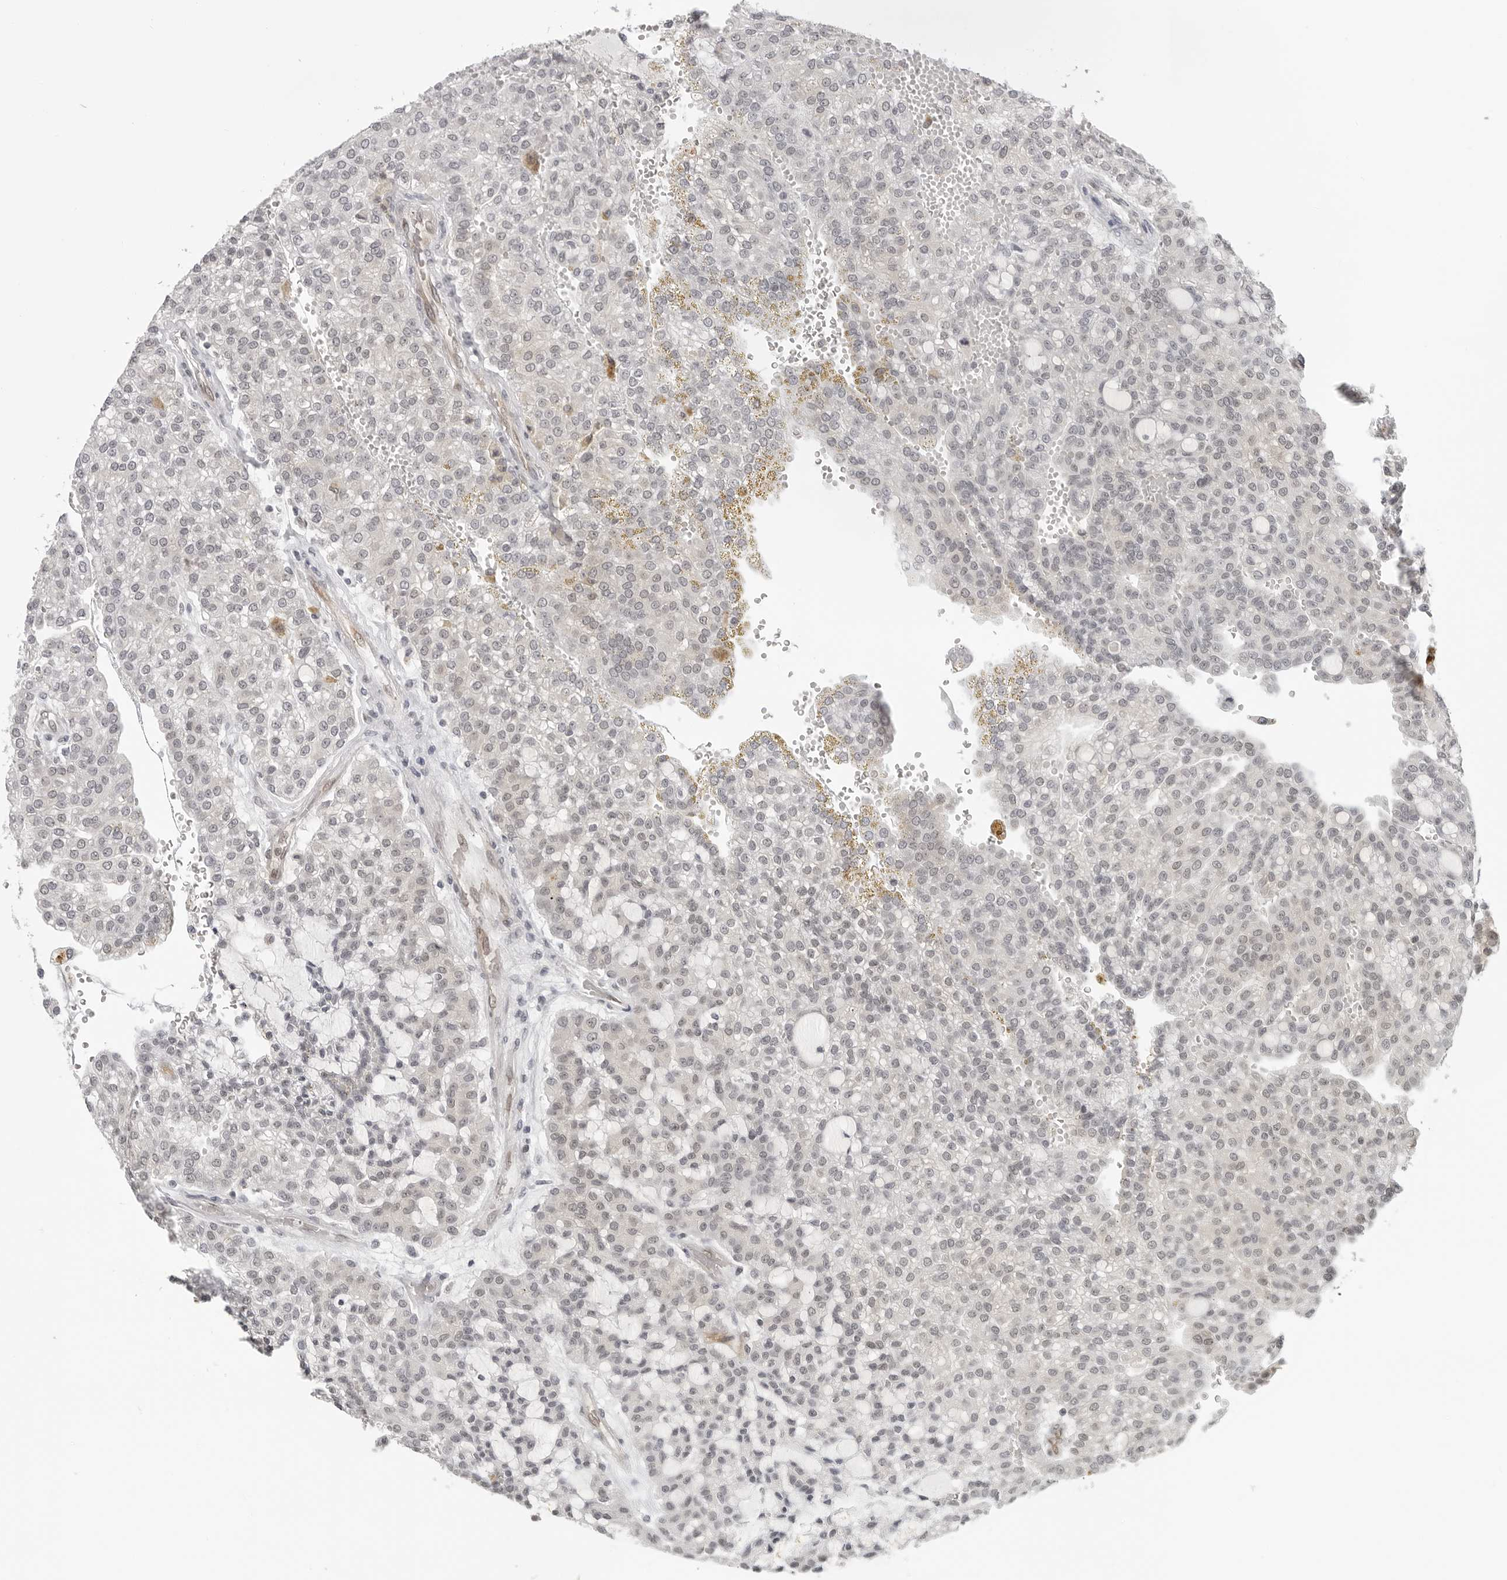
{"staining": {"intensity": "negative", "quantity": "none", "location": "none"}, "tissue": "renal cancer", "cell_type": "Tumor cells", "image_type": "cancer", "snomed": [{"axis": "morphology", "description": "Adenocarcinoma, NOS"}, {"axis": "topography", "description": "Kidney"}], "caption": "A micrograph of human renal cancer is negative for staining in tumor cells.", "gene": "CASP7", "patient": {"sex": "male", "age": 63}}